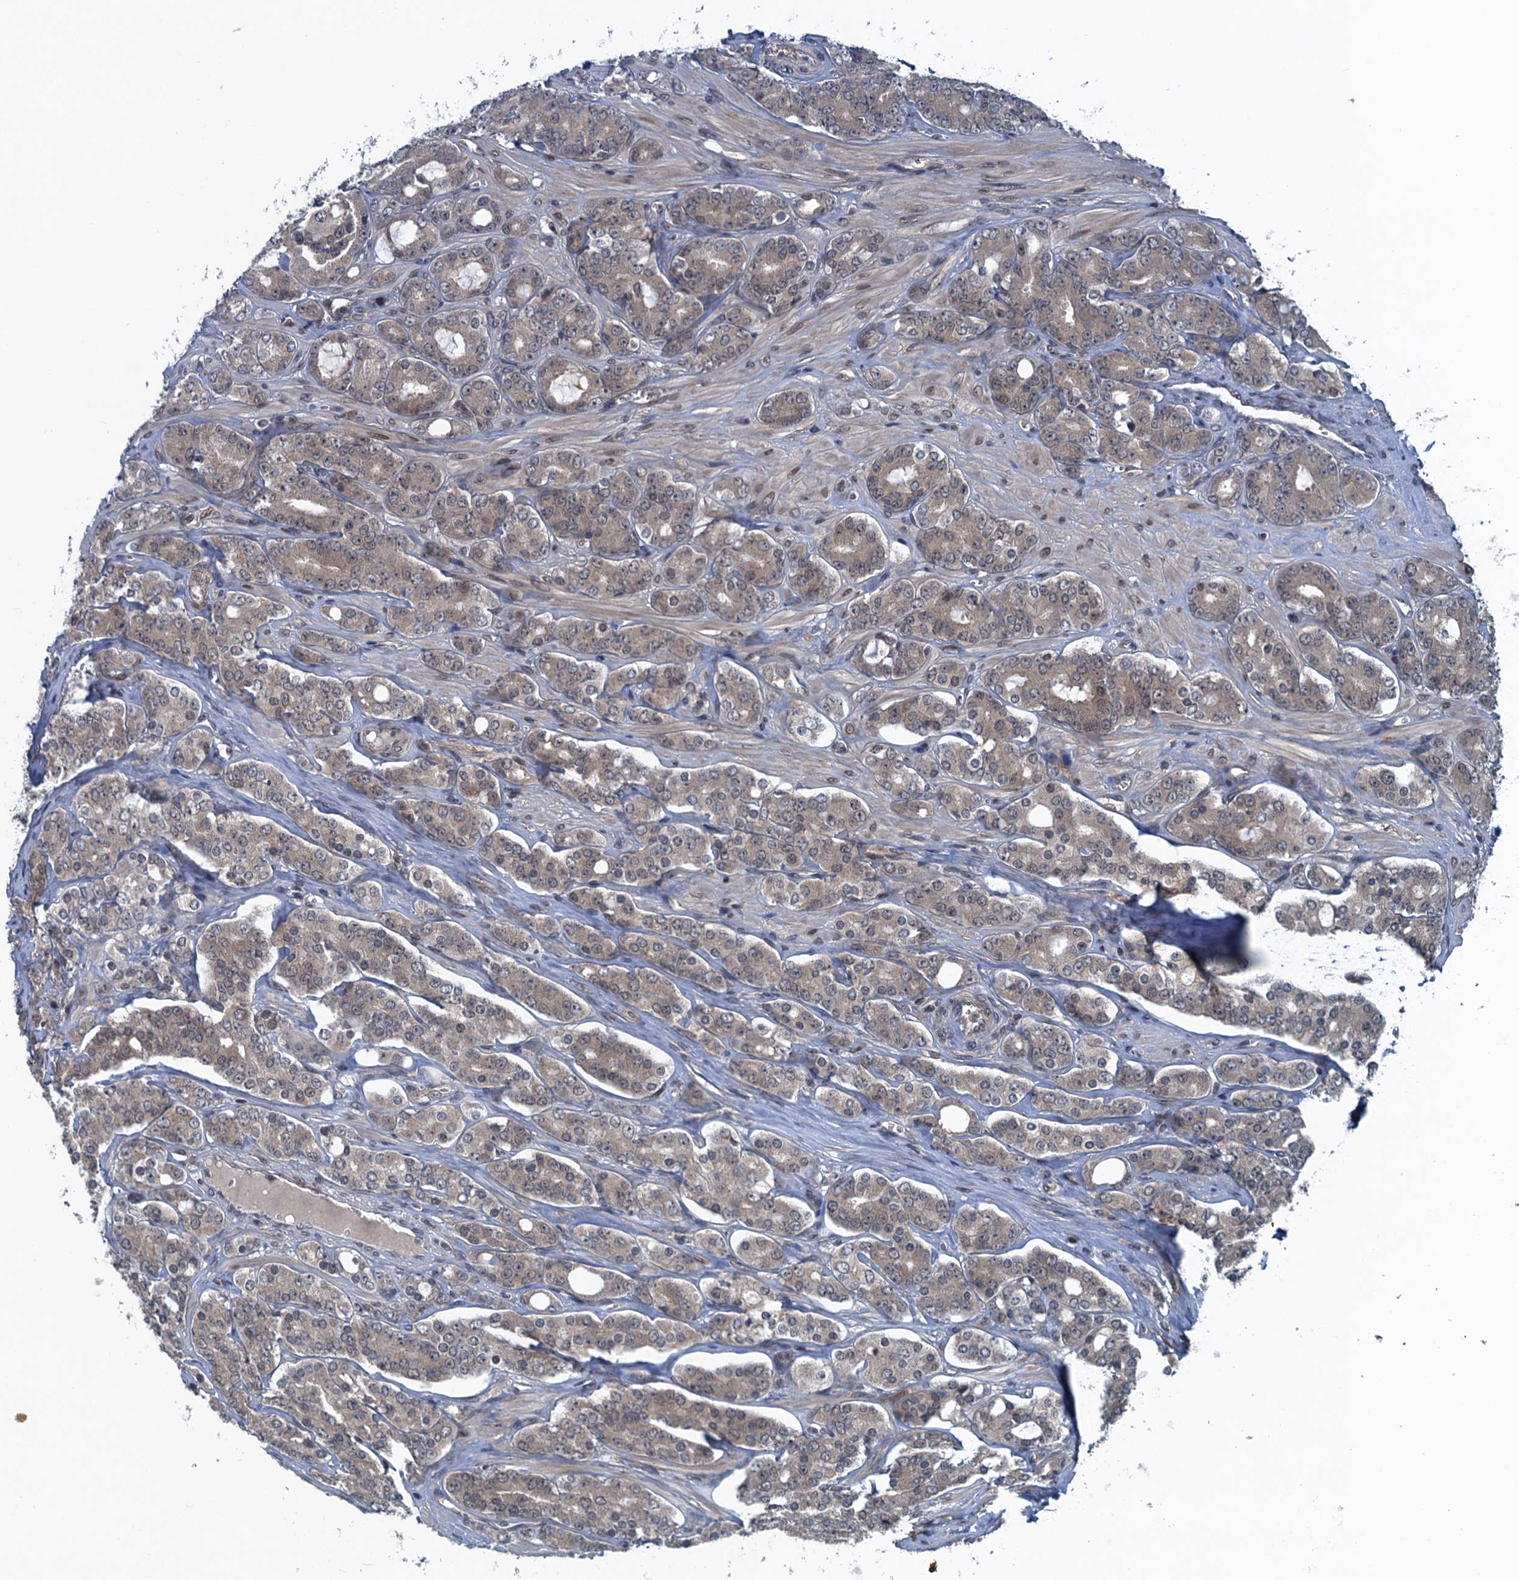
{"staining": {"intensity": "weak", "quantity": ">75%", "location": "cytoplasmic/membranous,nuclear"}, "tissue": "prostate cancer", "cell_type": "Tumor cells", "image_type": "cancer", "snomed": [{"axis": "morphology", "description": "Adenocarcinoma, High grade"}, {"axis": "topography", "description": "Prostate"}], "caption": "Tumor cells reveal weak cytoplasmic/membranous and nuclear positivity in about >75% of cells in prostate cancer. The protein is stained brown, and the nuclei are stained in blue (DAB (3,3'-diaminobenzidine) IHC with brightfield microscopy, high magnification).", "gene": "RNF165", "patient": {"sex": "male", "age": 62}}